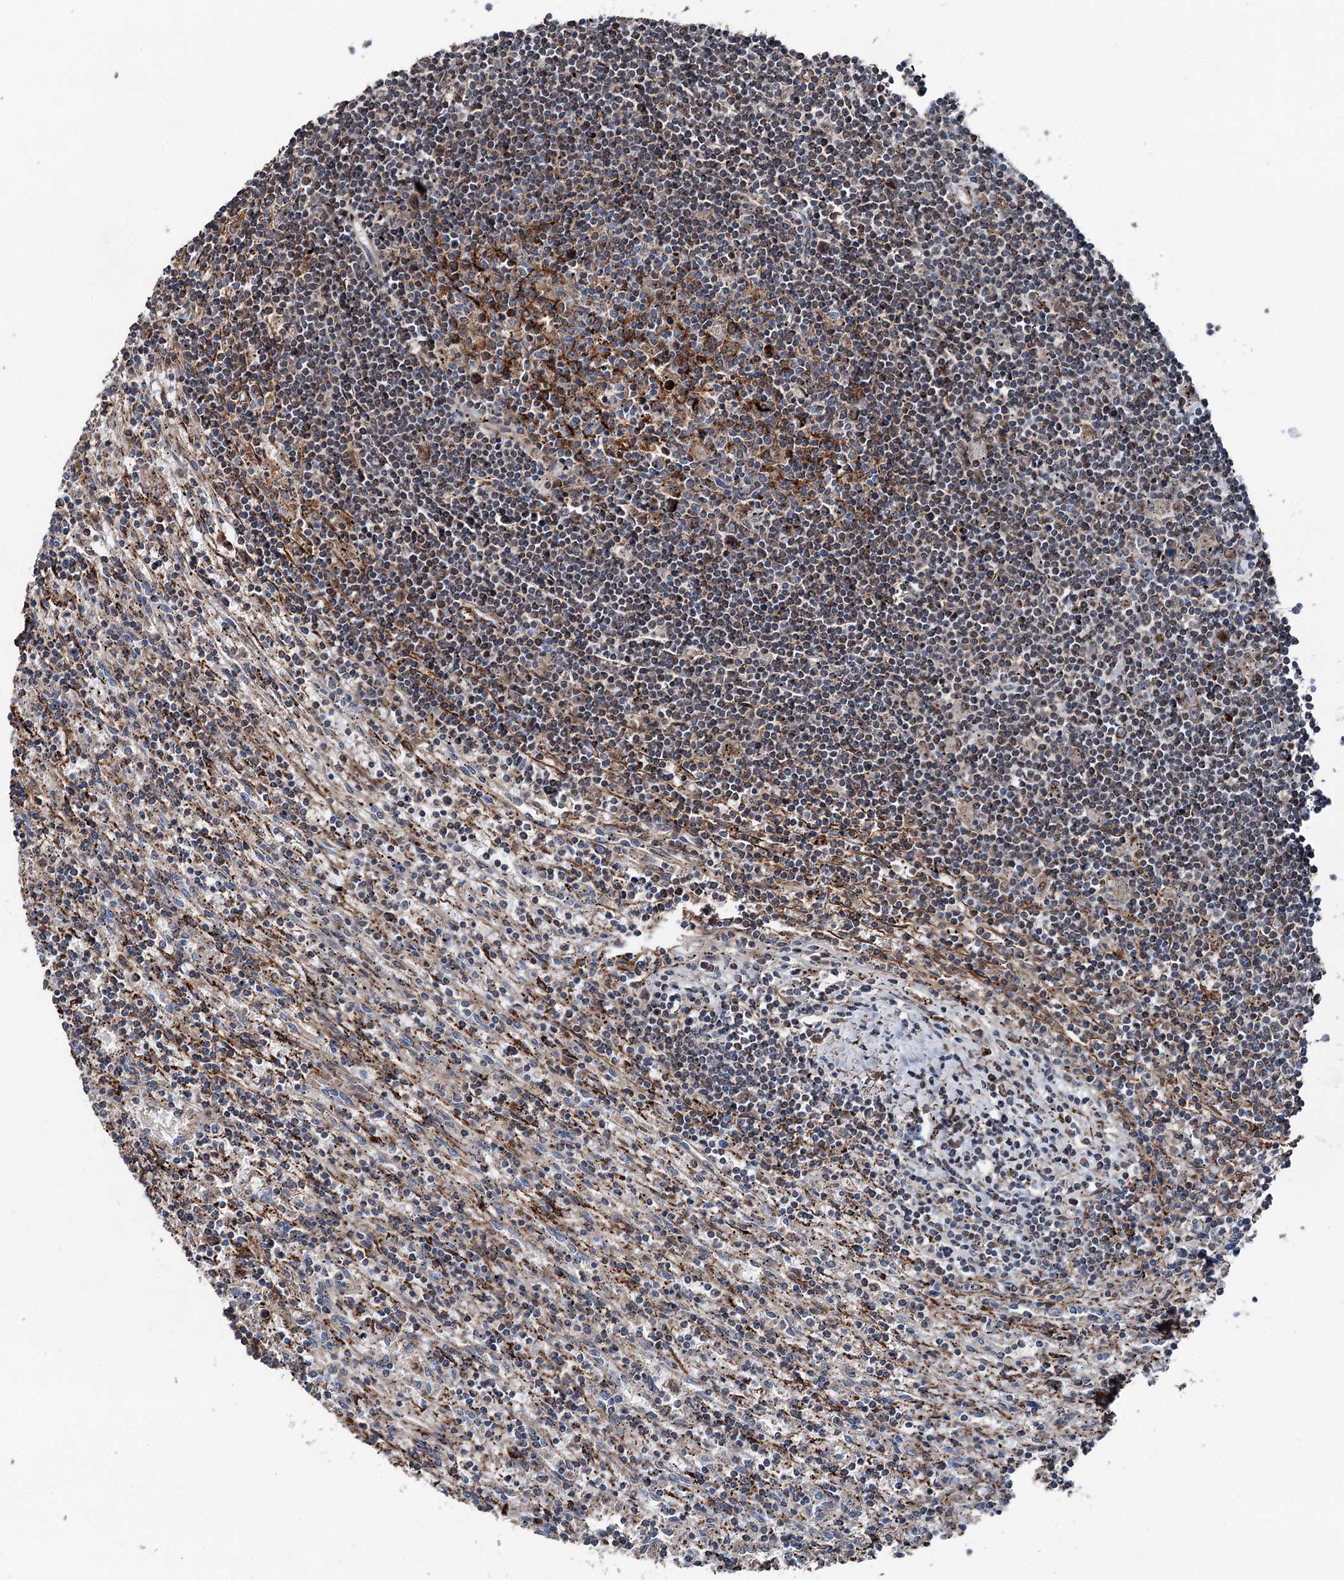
{"staining": {"intensity": "moderate", "quantity": "<25%", "location": "cytoplasmic/membranous"}, "tissue": "lymphoma", "cell_type": "Tumor cells", "image_type": "cancer", "snomed": [{"axis": "morphology", "description": "Malignant lymphoma, non-Hodgkin's type, Low grade"}, {"axis": "topography", "description": "Spleen"}], "caption": "This photomicrograph reveals IHC staining of lymphoma, with low moderate cytoplasmic/membranous staining in approximately <25% of tumor cells.", "gene": "DDIAS", "patient": {"sex": "male", "age": 76}}